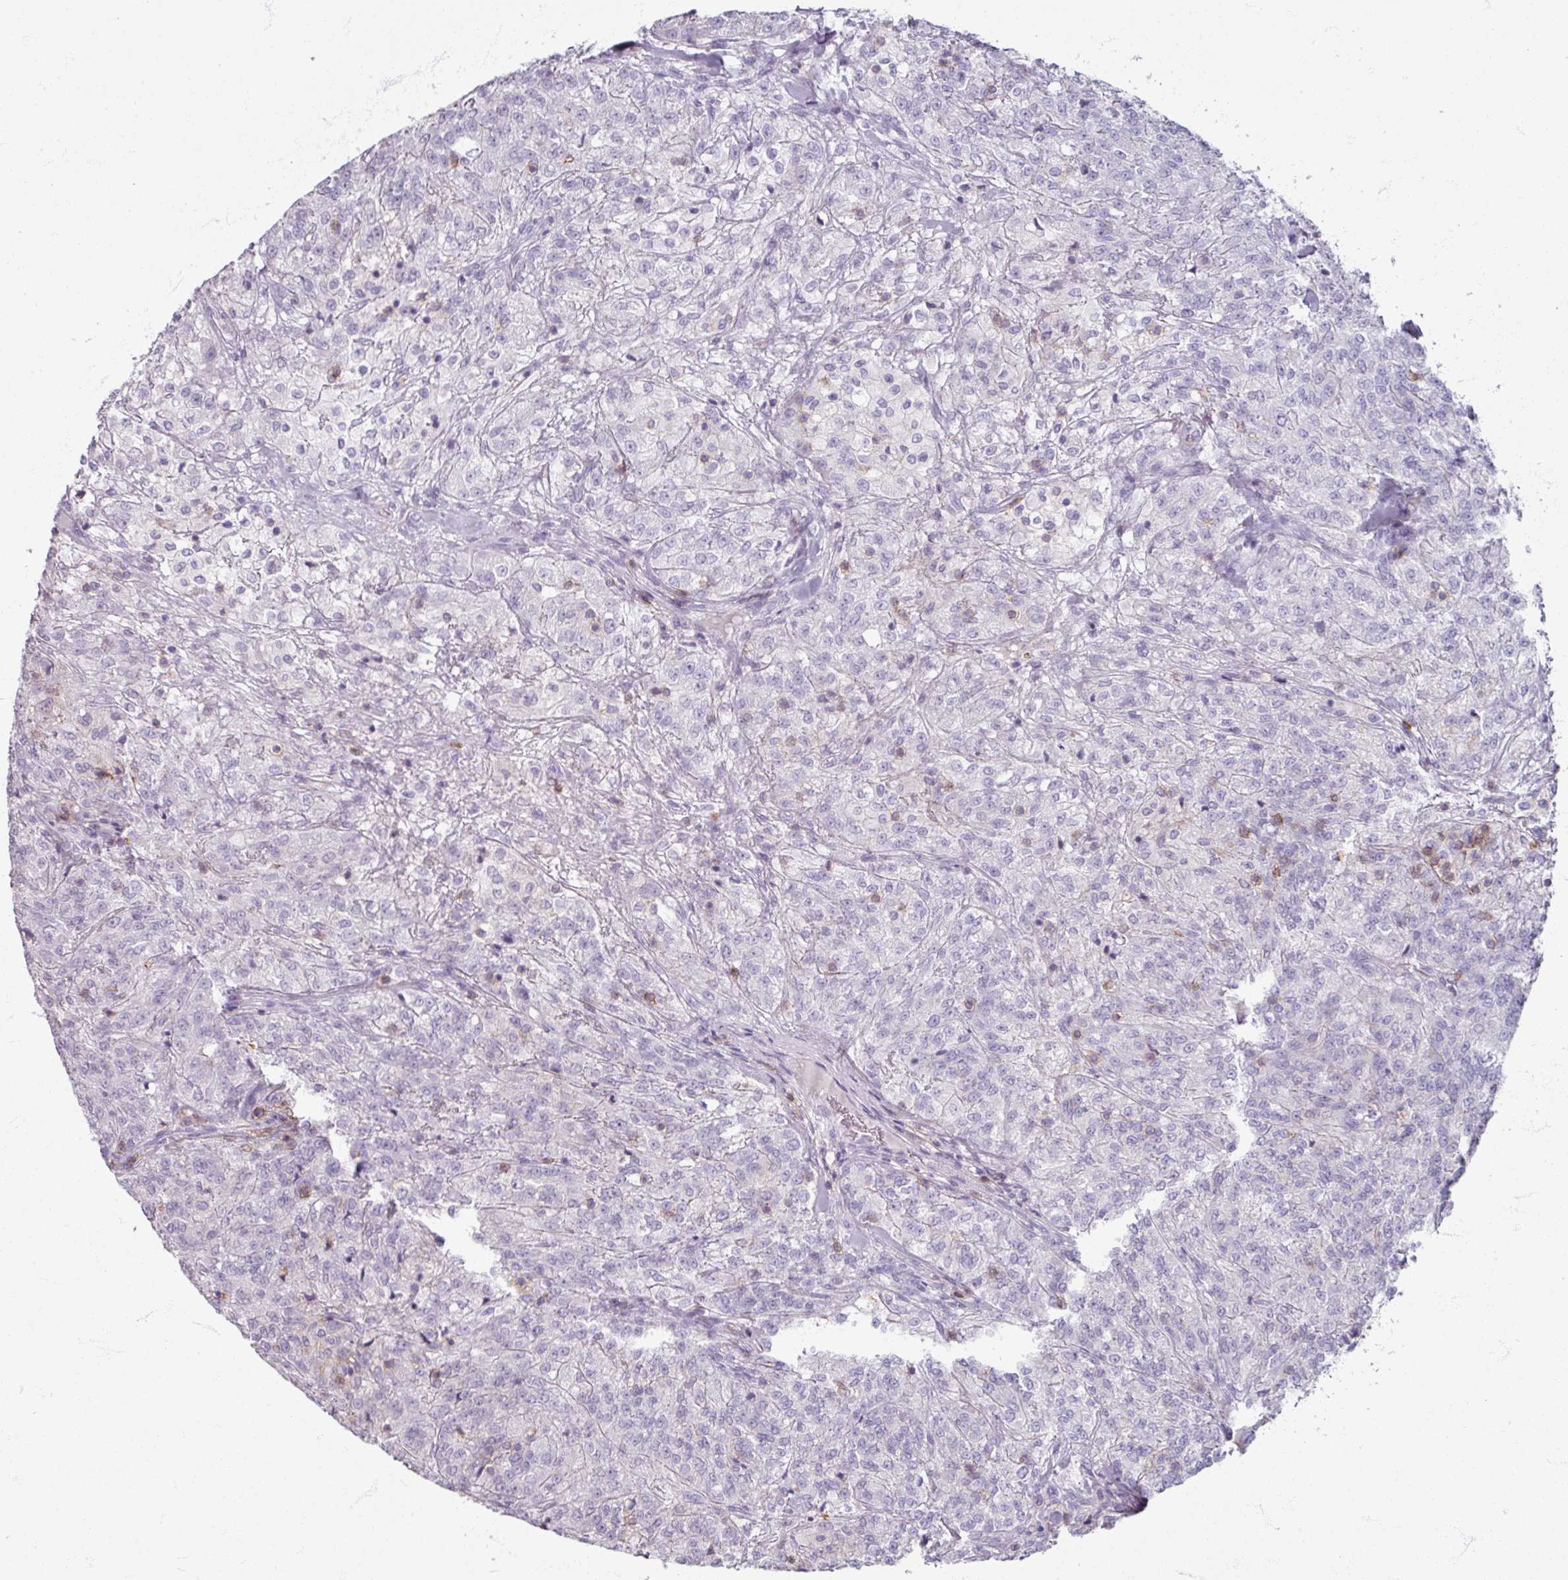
{"staining": {"intensity": "negative", "quantity": "none", "location": "none"}, "tissue": "renal cancer", "cell_type": "Tumor cells", "image_type": "cancer", "snomed": [{"axis": "morphology", "description": "Adenocarcinoma, NOS"}, {"axis": "topography", "description": "Kidney"}], "caption": "This is a photomicrograph of immunohistochemistry staining of adenocarcinoma (renal), which shows no staining in tumor cells.", "gene": "PTPRC", "patient": {"sex": "female", "age": 63}}